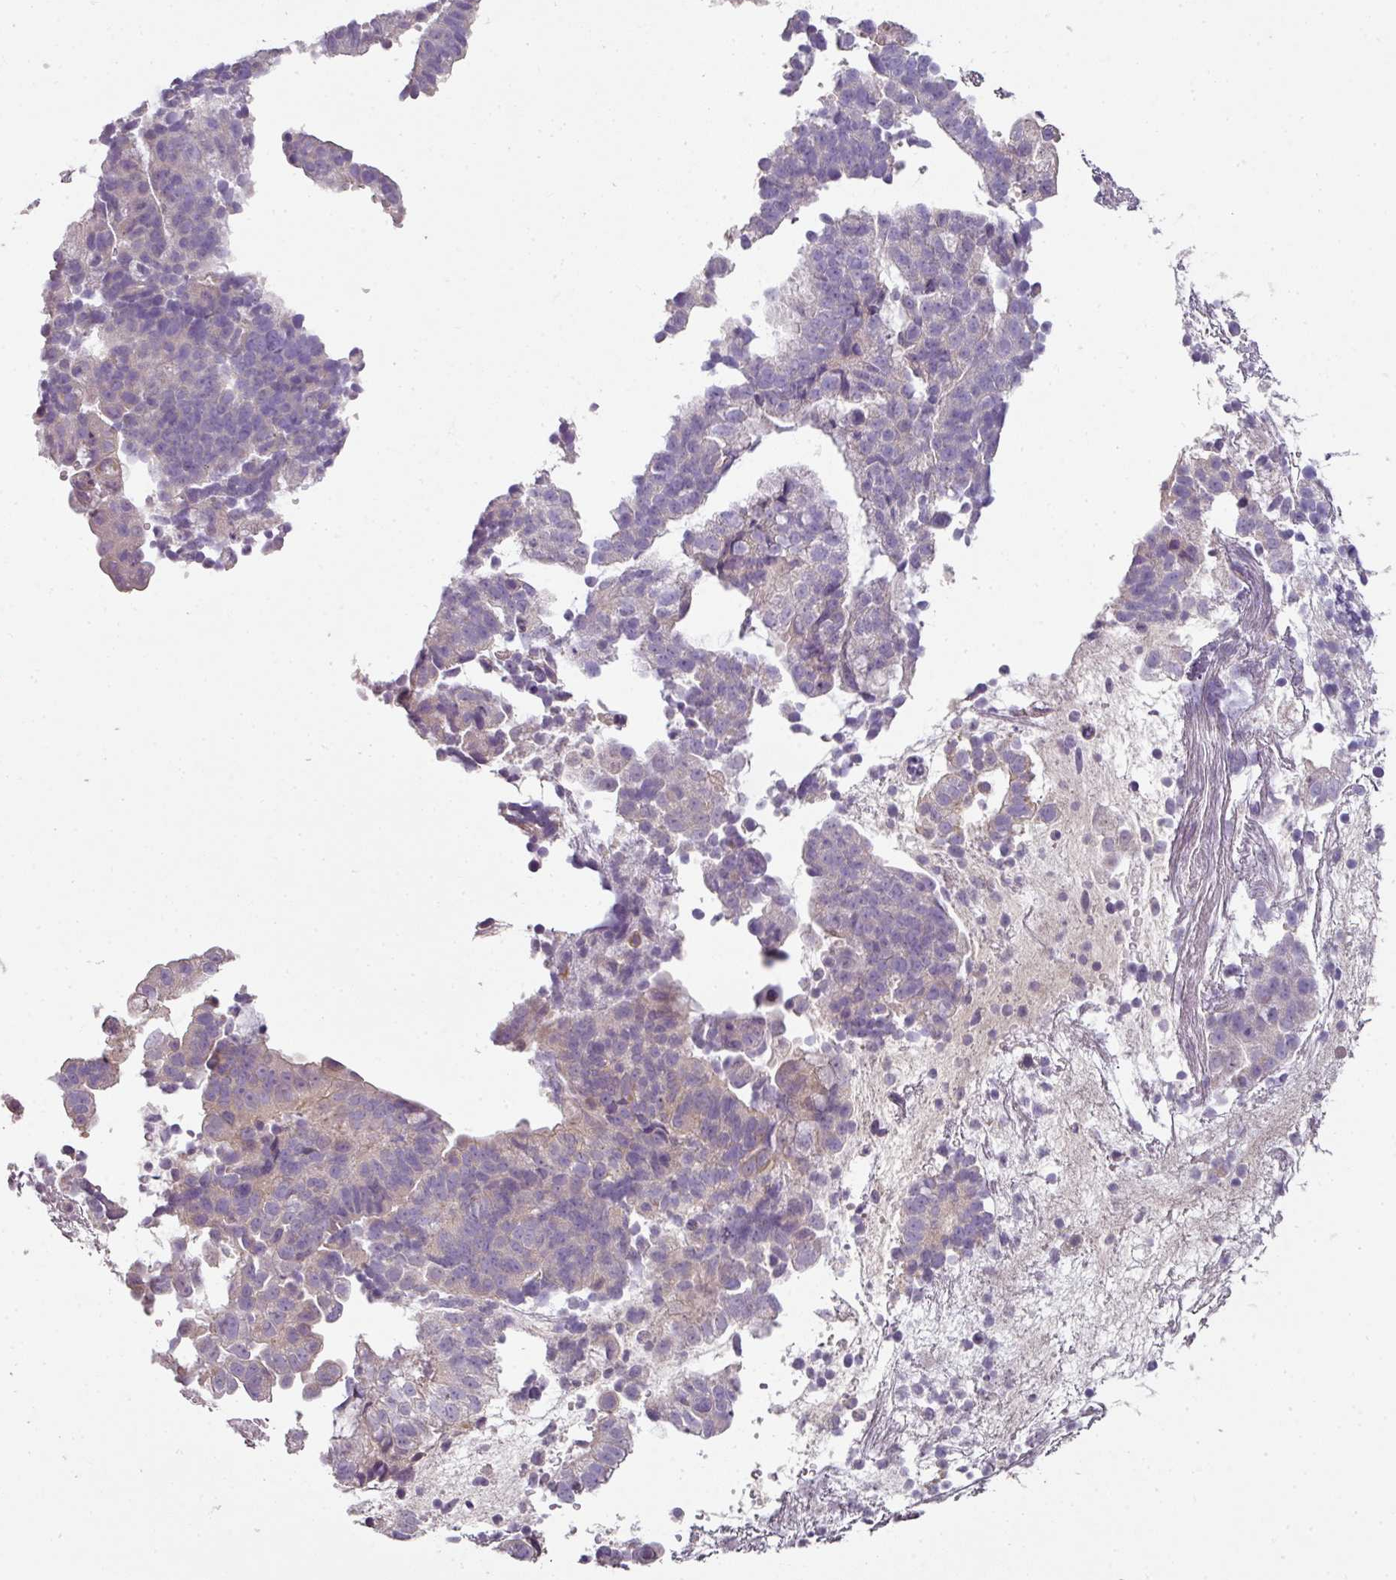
{"staining": {"intensity": "negative", "quantity": "none", "location": "none"}, "tissue": "endometrial cancer", "cell_type": "Tumor cells", "image_type": "cancer", "snomed": [{"axis": "morphology", "description": "Adenocarcinoma, NOS"}, {"axis": "topography", "description": "Endometrium"}], "caption": "IHC of human endometrial cancer (adenocarcinoma) exhibits no staining in tumor cells.", "gene": "ZNF266", "patient": {"sex": "female", "age": 76}}